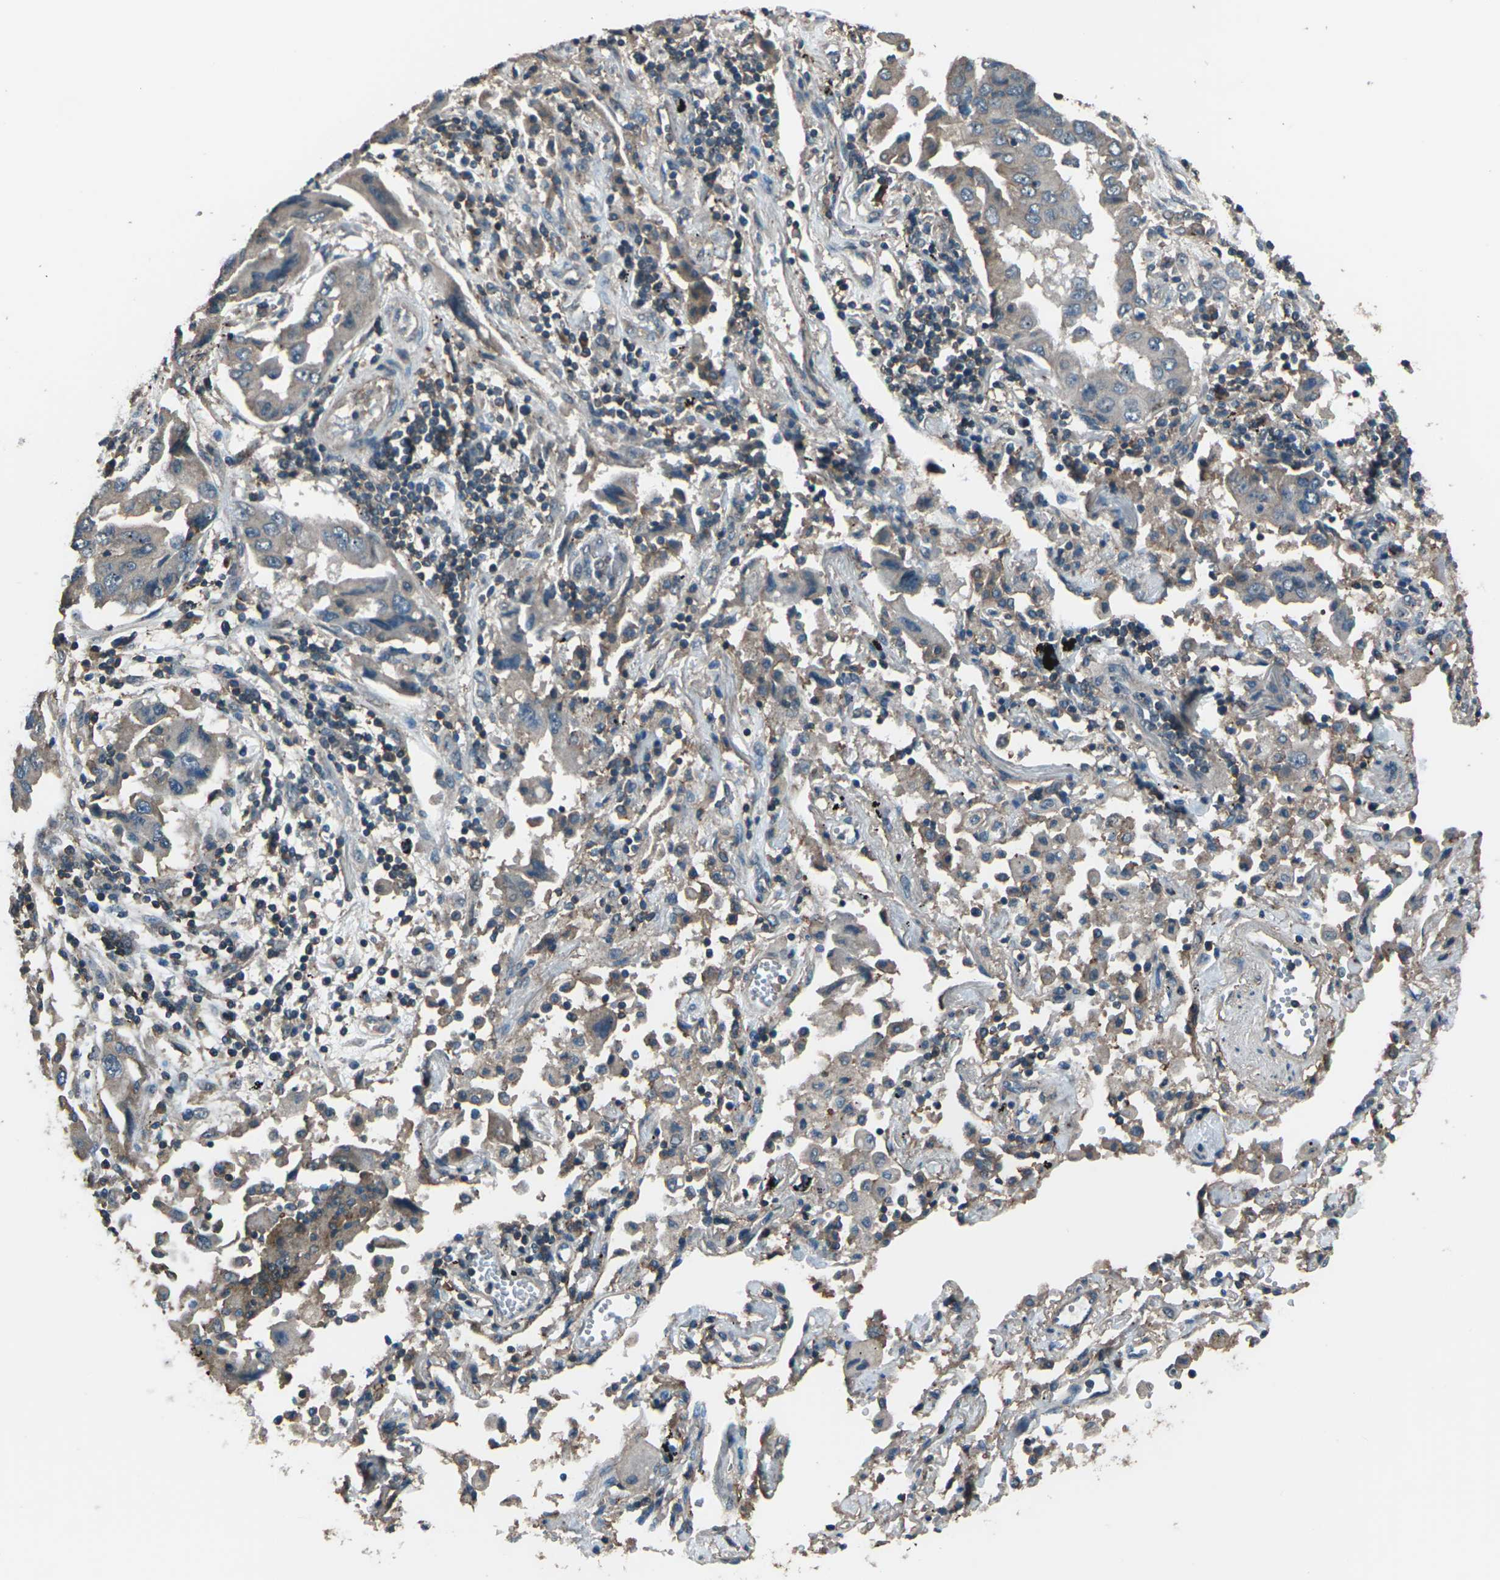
{"staining": {"intensity": "weak", "quantity": ">75%", "location": "cytoplasmic/membranous"}, "tissue": "lung cancer", "cell_type": "Tumor cells", "image_type": "cancer", "snomed": [{"axis": "morphology", "description": "Adenocarcinoma, NOS"}, {"axis": "topography", "description": "Lung"}], "caption": "Lung cancer (adenocarcinoma) stained with a protein marker shows weak staining in tumor cells.", "gene": "CMTM4", "patient": {"sex": "female", "age": 65}}